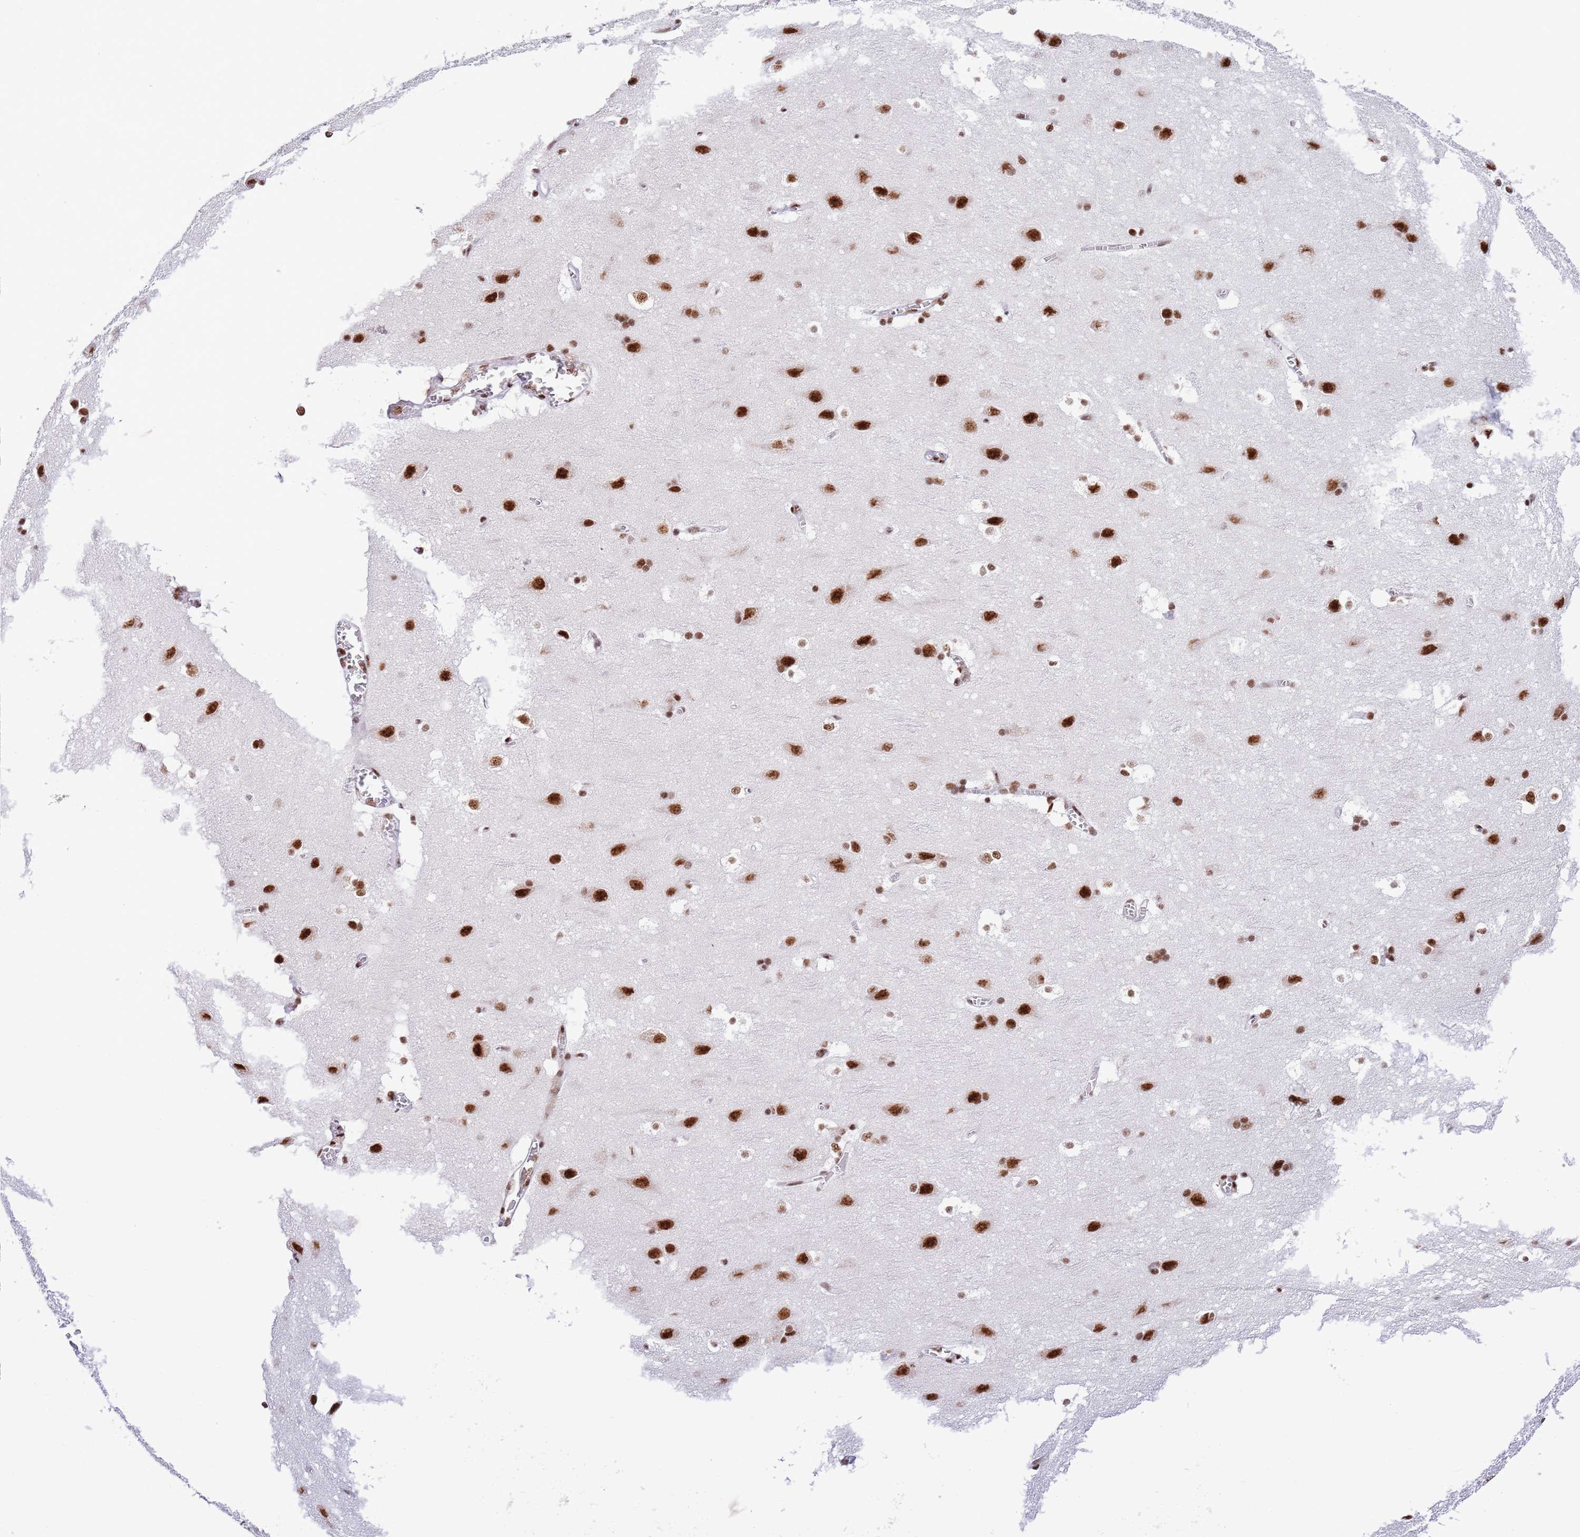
{"staining": {"intensity": "moderate", "quantity": "25%-75%", "location": "nuclear"}, "tissue": "cerebral cortex", "cell_type": "Endothelial cells", "image_type": "normal", "snomed": [{"axis": "morphology", "description": "Normal tissue, NOS"}, {"axis": "topography", "description": "Cerebral cortex"}], "caption": "IHC micrograph of normal cerebral cortex: human cerebral cortex stained using immunohistochemistry displays medium levels of moderate protein expression localized specifically in the nuclear of endothelial cells, appearing as a nuclear brown color.", "gene": "SF3A2", "patient": {"sex": "male", "age": 54}}